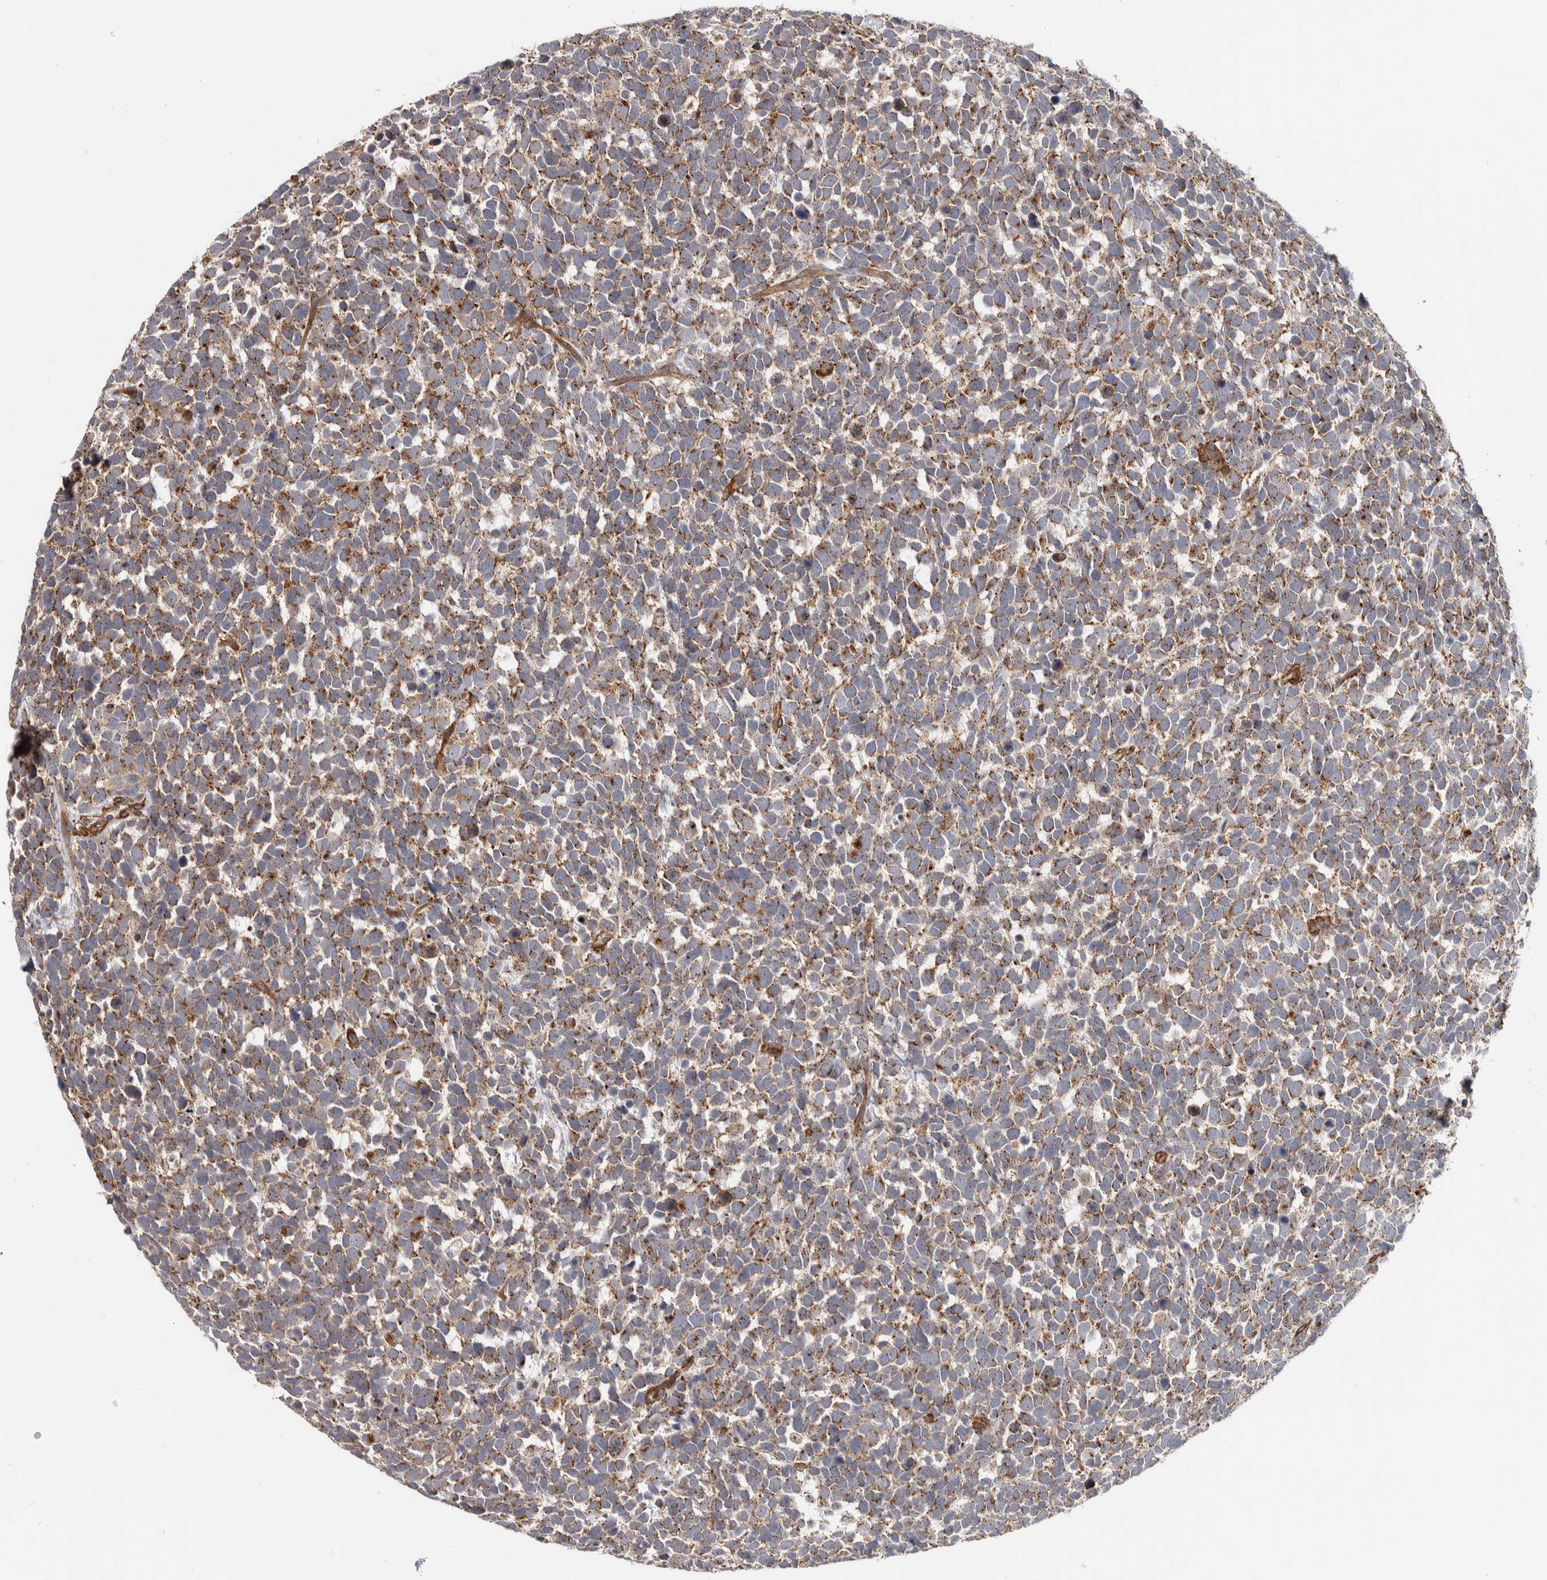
{"staining": {"intensity": "moderate", "quantity": ">75%", "location": "cytoplasmic/membranous"}, "tissue": "urothelial cancer", "cell_type": "Tumor cells", "image_type": "cancer", "snomed": [{"axis": "morphology", "description": "Urothelial carcinoma, High grade"}, {"axis": "topography", "description": "Urinary bladder"}], "caption": "Urothelial carcinoma (high-grade) tissue shows moderate cytoplasmic/membranous expression in approximately >75% of tumor cells The protein of interest is stained brown, and the nuclei are stained in blue (DAB IHC with brightfield microscopy, high magnification).", "gene": "CHMP4C", "patient": {"sex": "female", "age": 82}}